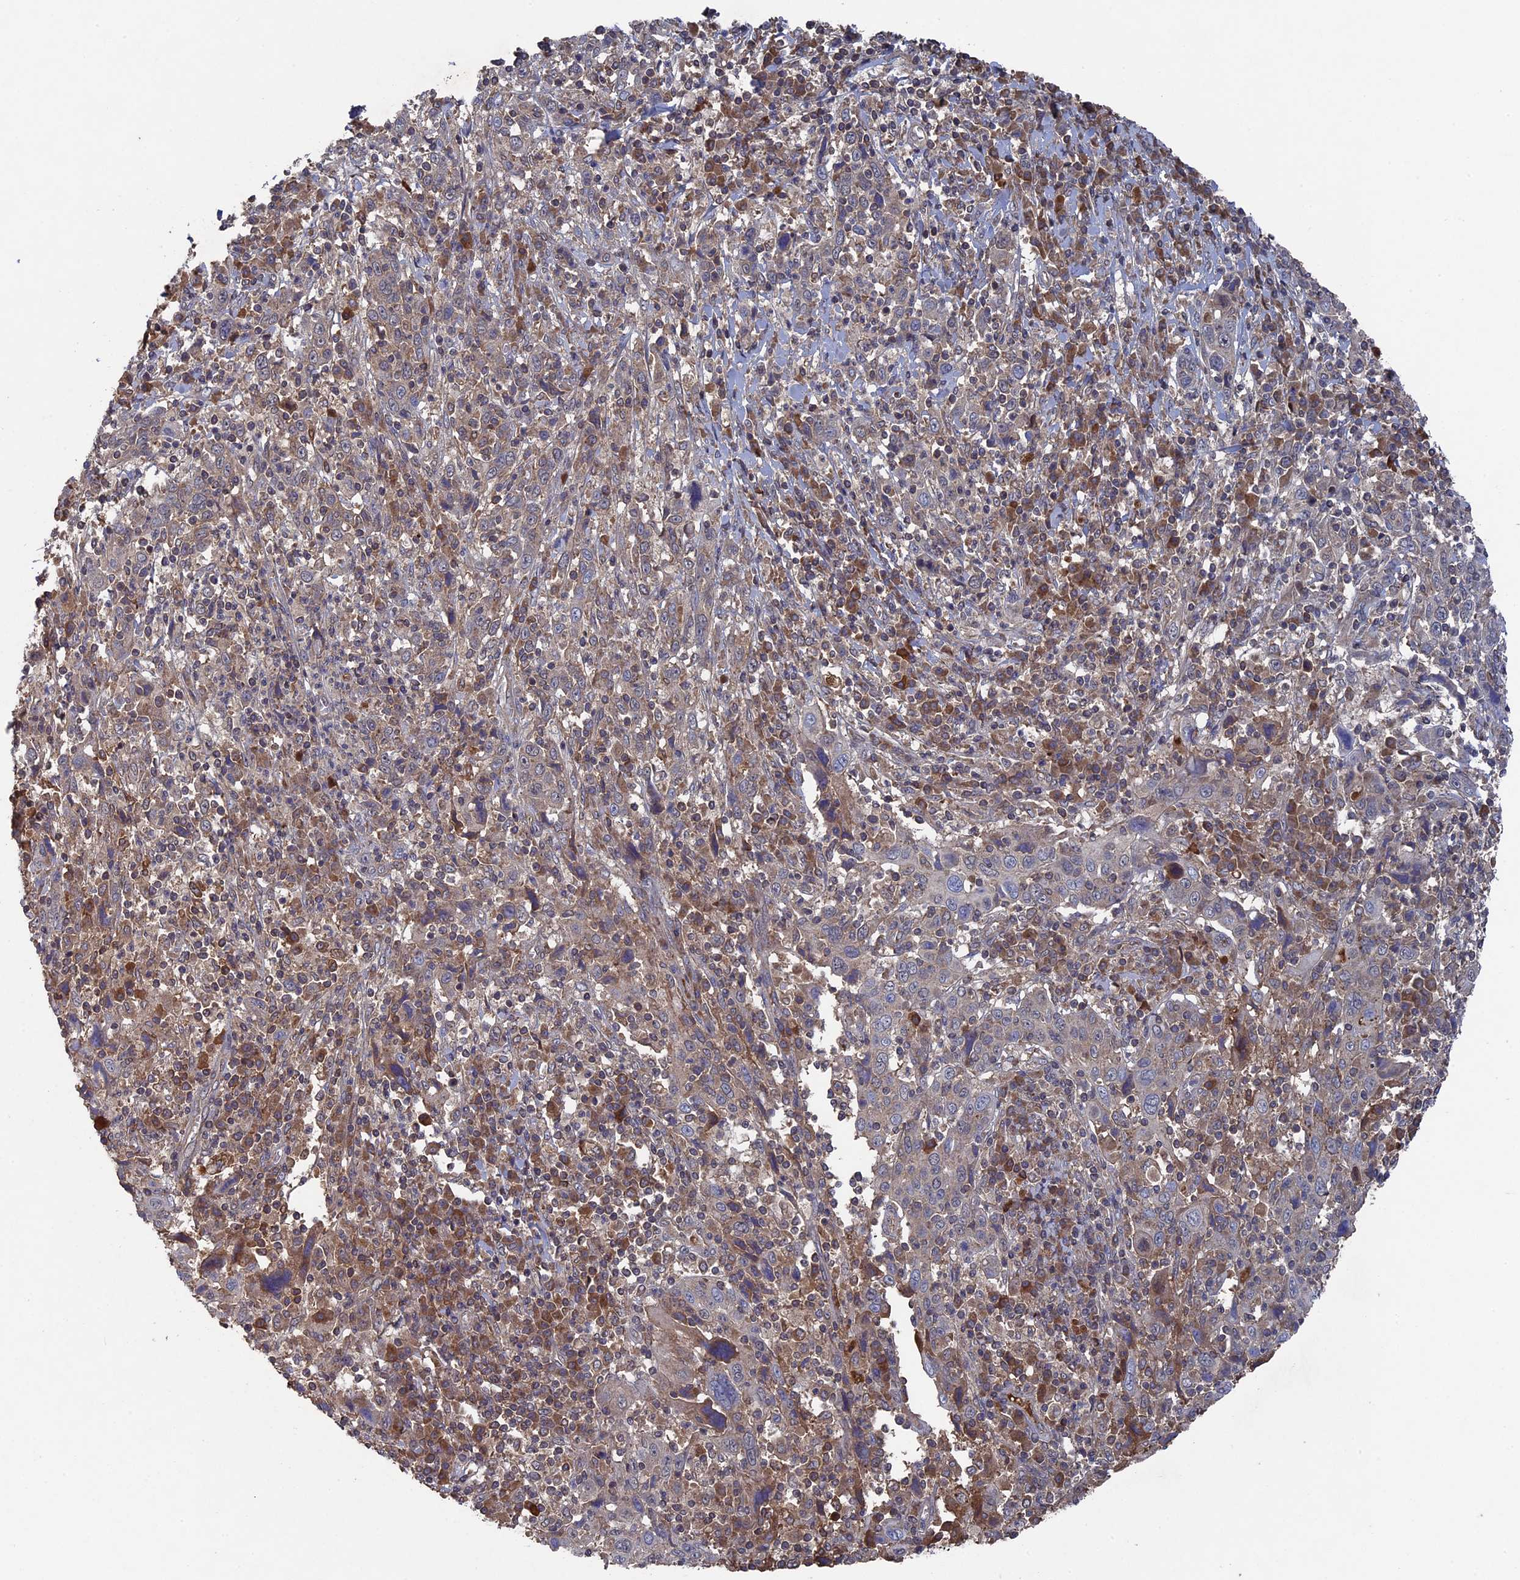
{"staining": {"intensity": "weak", "quantity": "<25%", "location": "cytoplasmic/membranous"}, "tissue": "cervical cancer", "cell_type": "Tumor cells", "image_type": "cancer", "snomed": [{"axis": "morphology", "description": "Squamous cell carcinoma, NOS"}, {"axis": "topography", "description": "Cervix"}], "caption": "This is an immunohistochemistry micrograph of human squamous cell carcinoma (cervical). There is no staining in tumor cells.", "gene": "RAB15", "patient": {"sex": "female", "age": 46}}